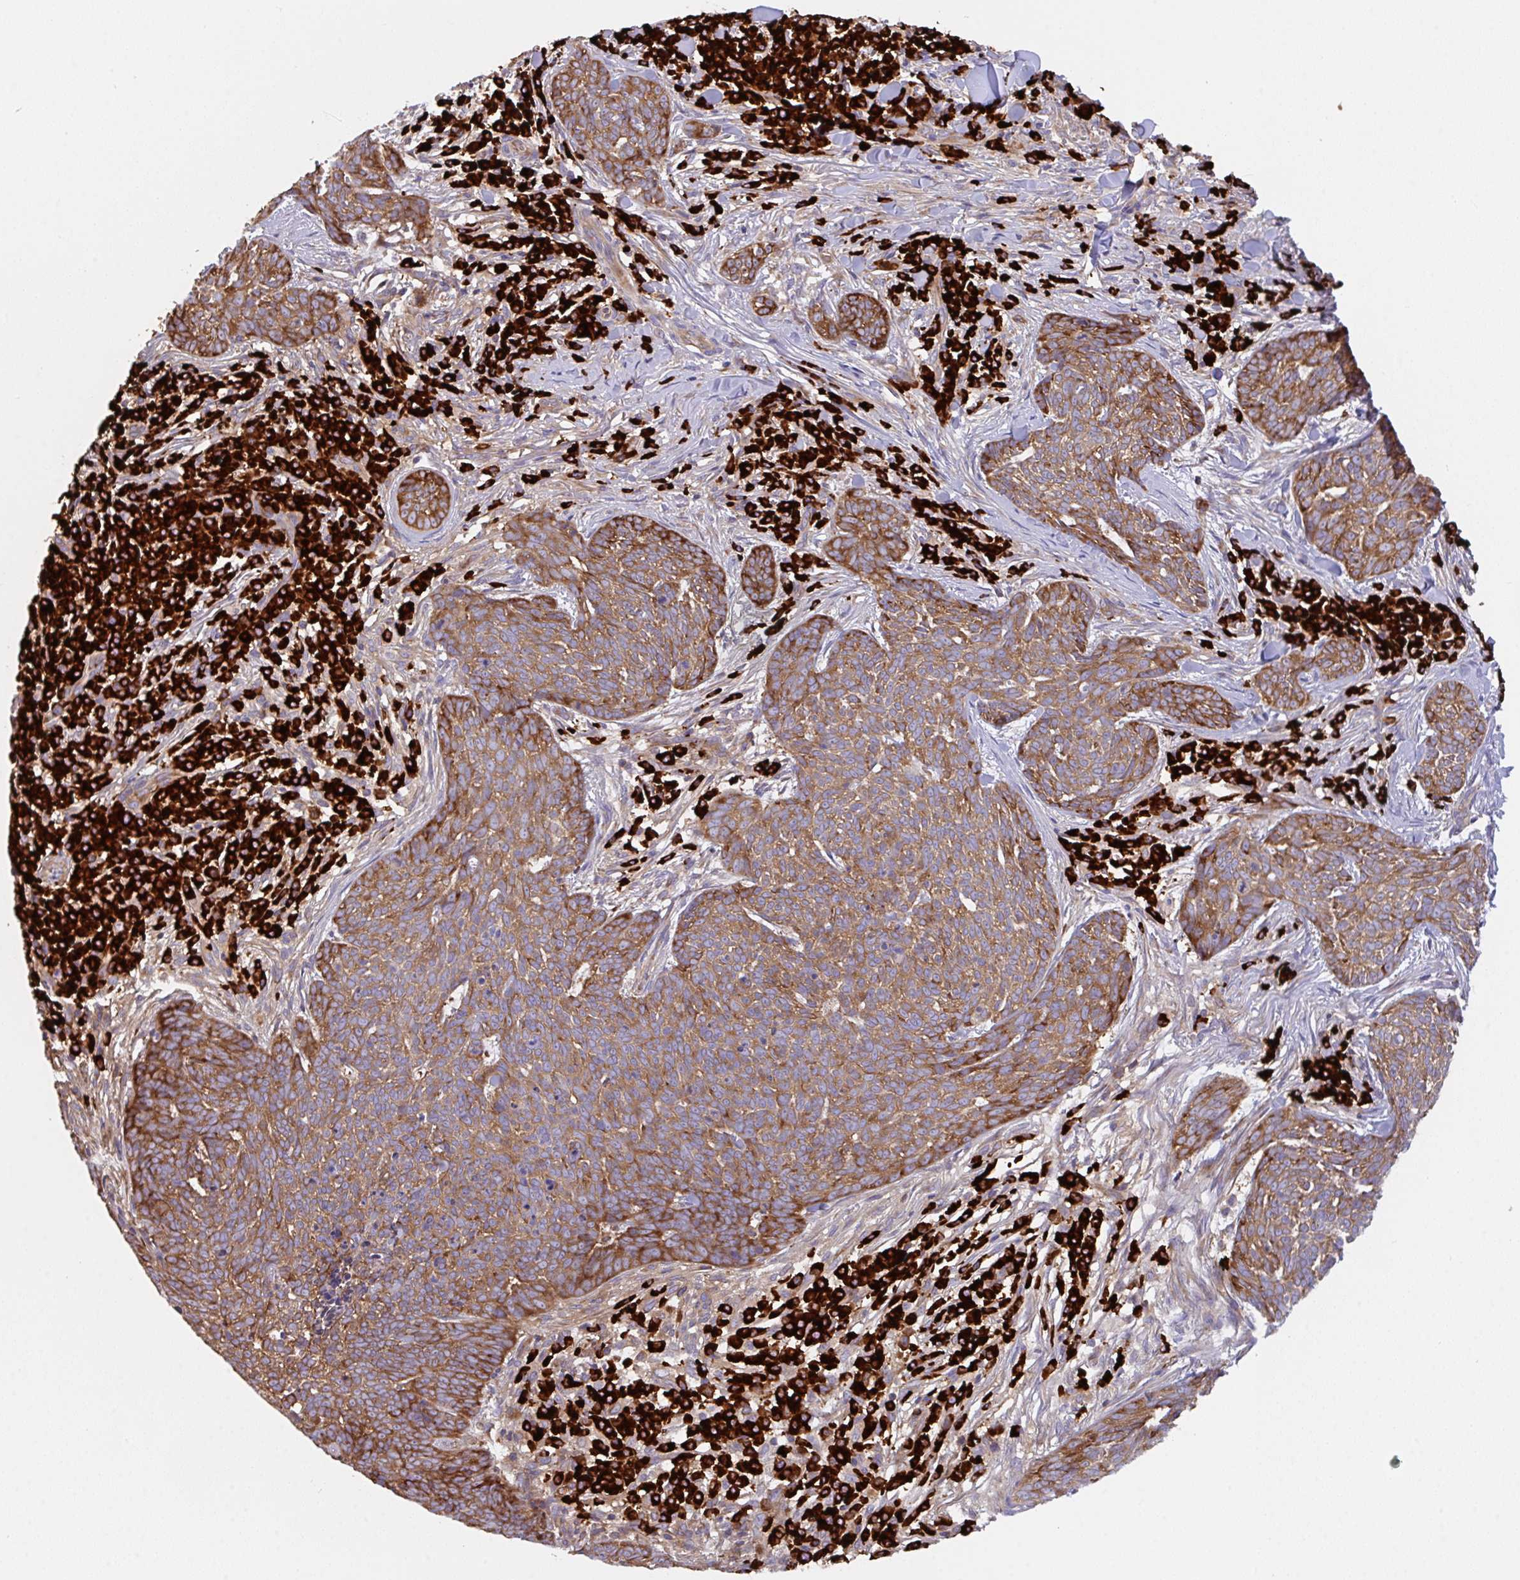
{"staining": {"intensity": "moderate", "quantity": ">75%", "location": "cytoplasmic/membranous"}, "tissue": "skin cancer", "cell_type": "Tumor cells", "image_type": "cancer", "snomed": [{"axis": "morphology", "description": "Basal cell carcinoma"}, {"axis": "topography", "description": "Skin"}], "caption": "Basal cell carcinoma (skin) stained with DAB (3,3'-diaminobenzidine) immunohistochemistry (IHC) shows medium levels of moderate cytoplasmic/membranous expression in about >75% of tumor cells. (DAB (3,3'-diaminobenzidine) = brown stain, brightfield microscopy at high magnification).", "gene": "YARS2", "patient": {"sex": "female", "age": 93}}